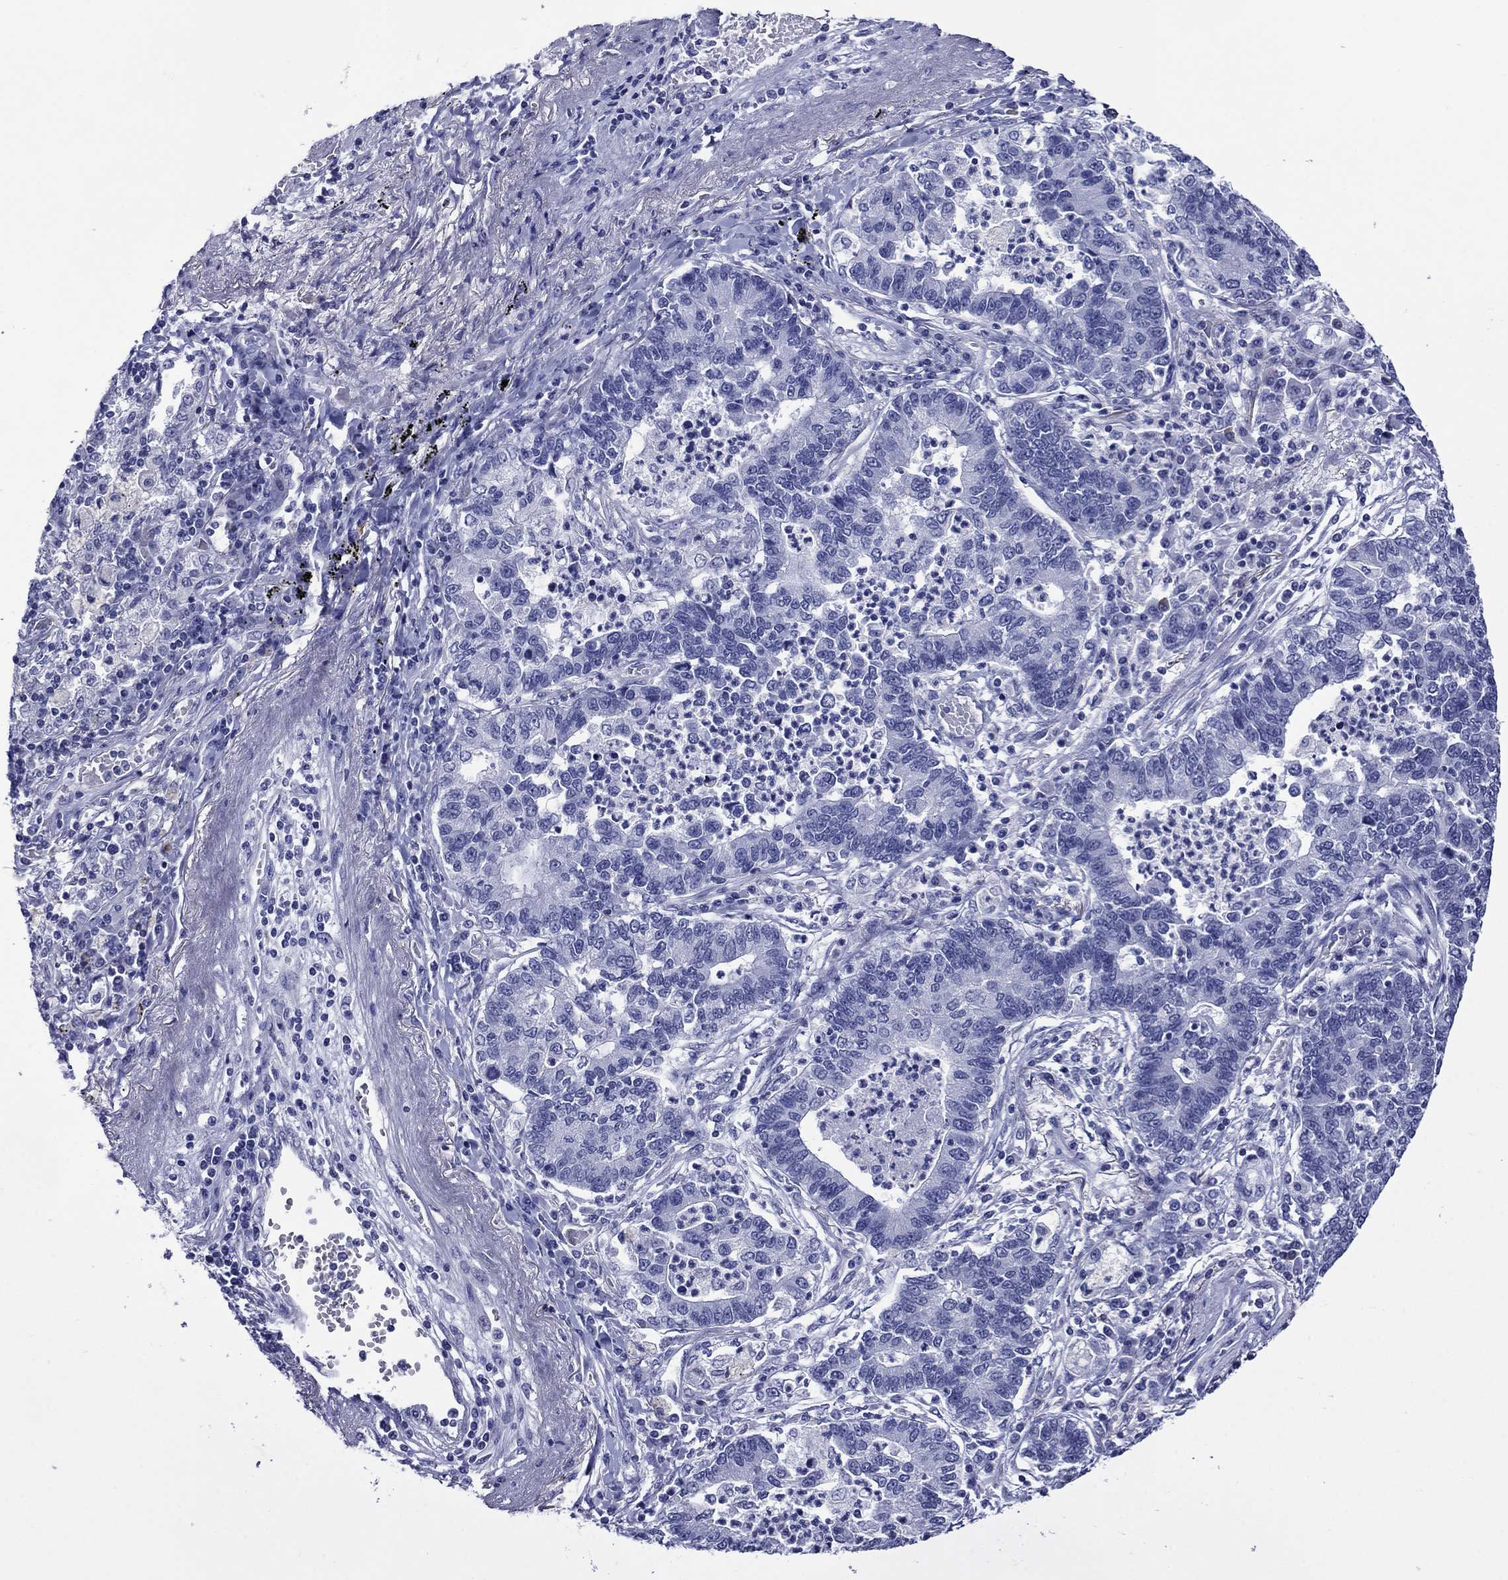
{"staining": {"intensity": "negative", "quantity": "none", "location": "none"}, "tissue": "lung cancer", "cell_type": "Tumor cells", "image_type": "cancer", "snomed": [{"axis": "morphology", "description": "Adenocarcinoma, NOS"}, {"axis": "topography", "description": "Lung"}], "caption": "Immunohistochemistry photomicrograph of neoplastic tissue: human lung adenocarcinoma stained with DAB (3,3'-diaminobenzidine) demonstrates no significant protein staining in tumor cells.", "gene": "APOA2", "patient": {"sex": "female", "age": 57}}